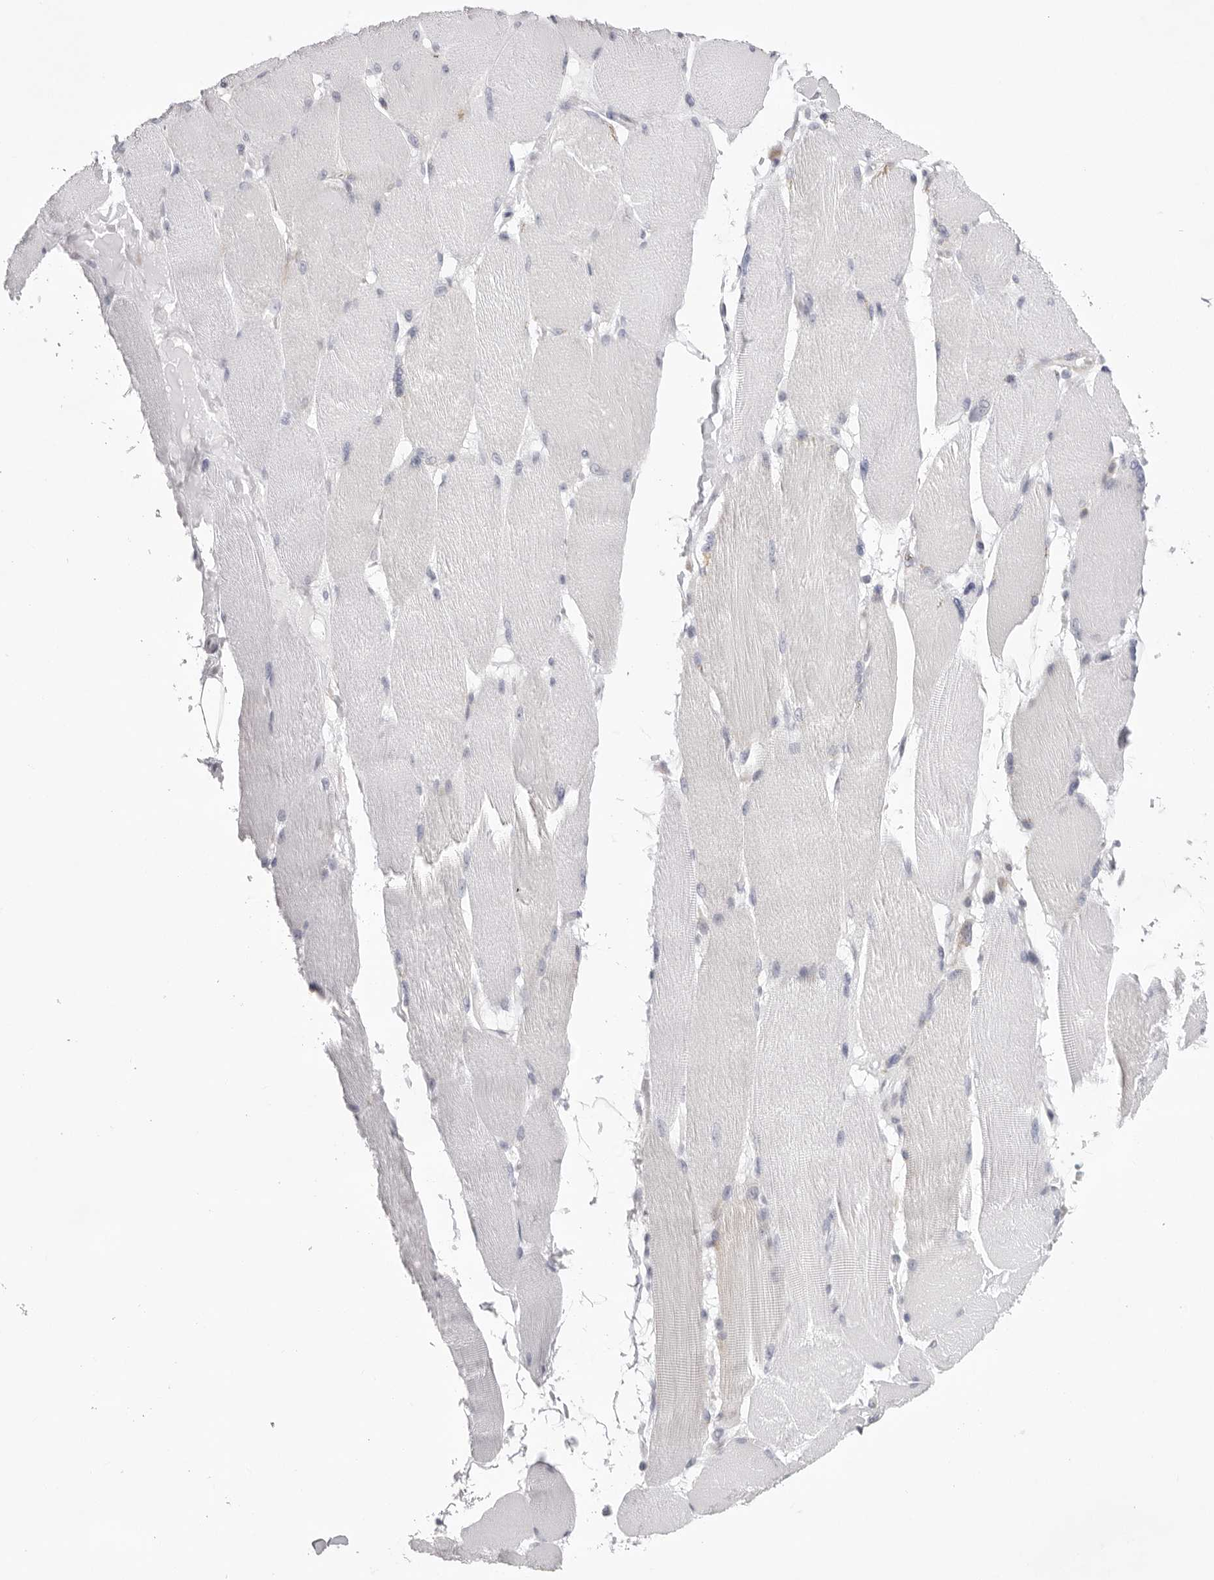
{"staining": {"intensity": "negative", "quantity": "none", "location": "none"}, "tissue": "skeletal muscle", "cell_type": "Myocytes", "image_type": "normal", "snomed": [{"axis": "morphology", "description": "Normal tissue, NOS"}, {"axis": "topography", "description": "Skin"}, {"axis": "topography", "description": "Skeletal muscle"}], "caption": "Photomicrograph shows no significant protein expression in myocytes of benign skeletal muscle.", "gene": "SMIM2", "patient": {"sex": "male", "age": 83}}